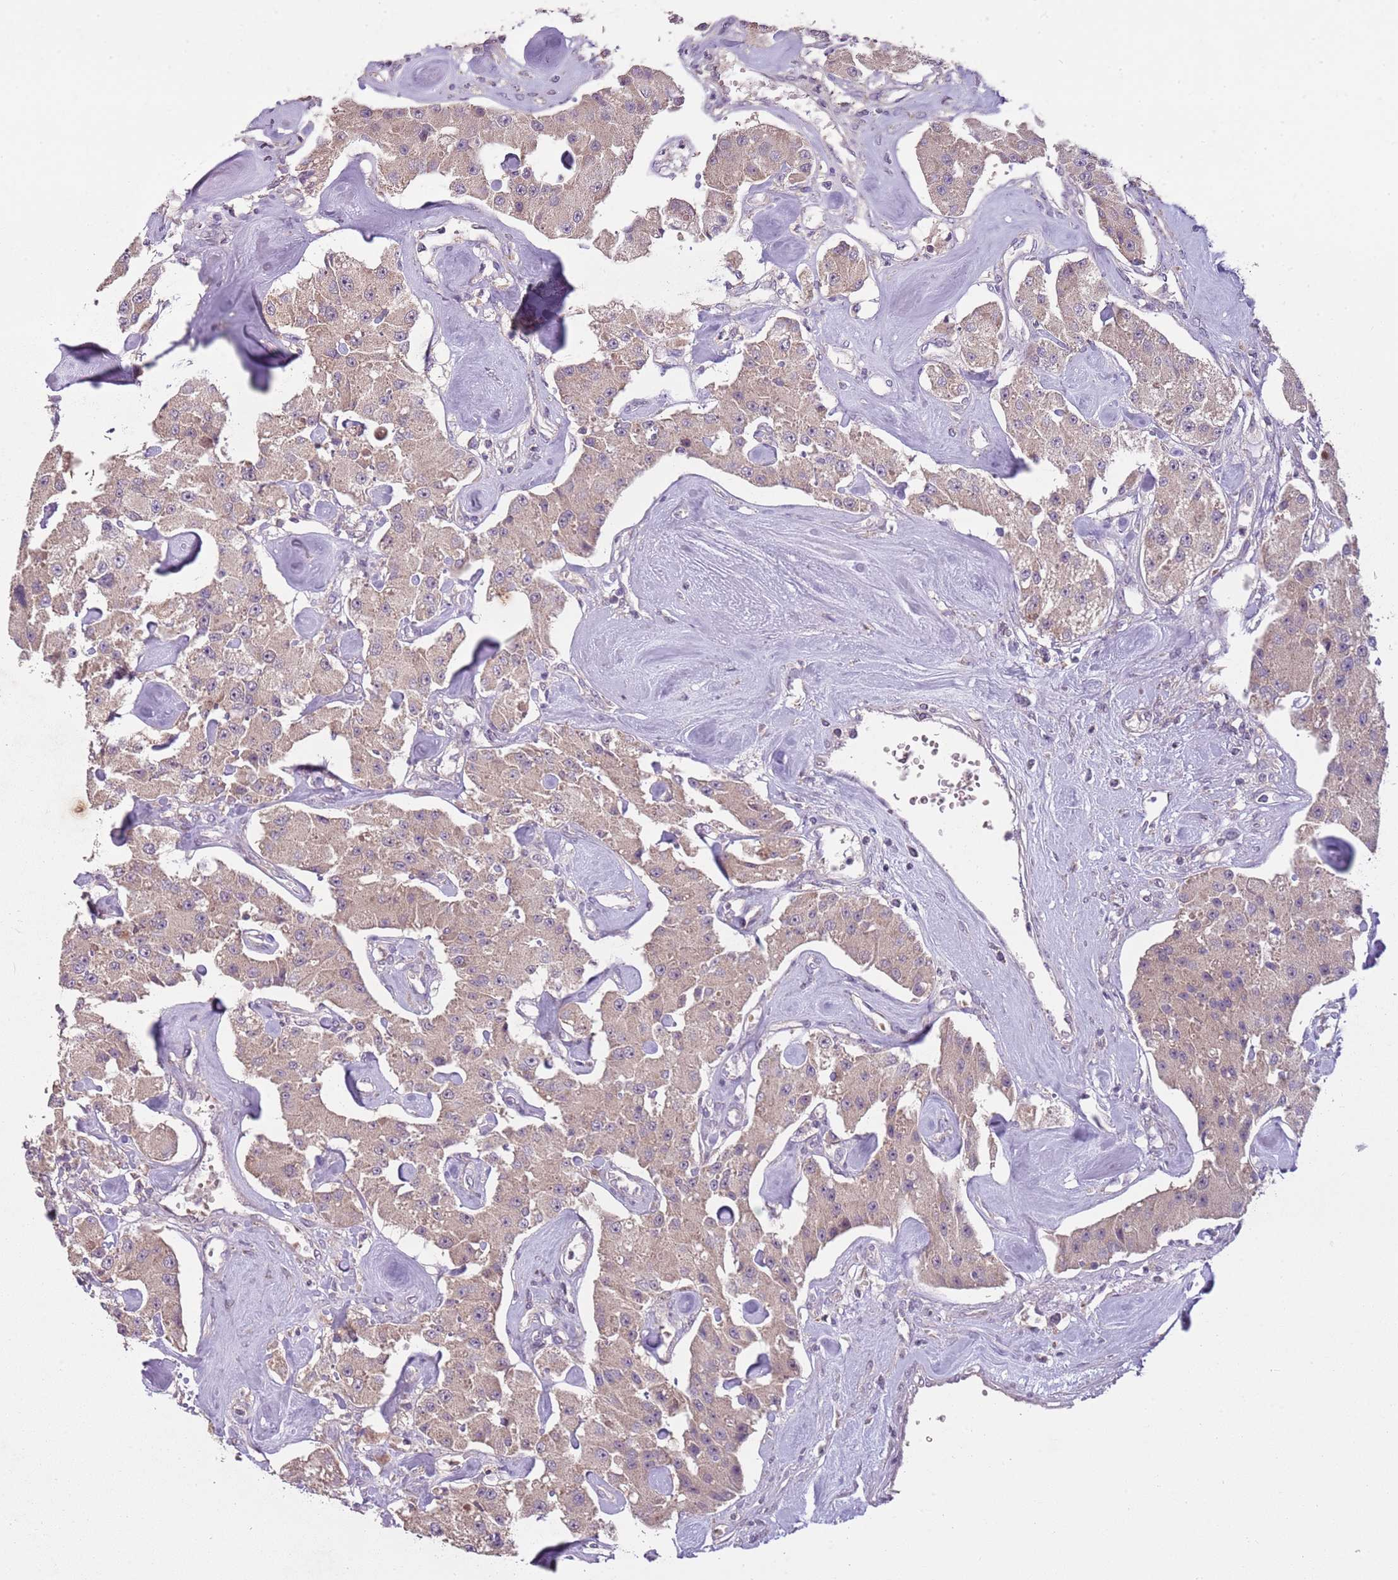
{"staining": {"intensity": "weak", "quantity": ">75%", "location": "cytoplasmic/membranous"}, "tissue": "carcinoid", "cell_type": "Tumor cells", "image_type": "cancer", "snomed": [{"axis": "morphology", "description": "Carcinoid, malignant, NOS"}, {"axis": "topography", "description": "Pancreas"}], "caption": "A high-resolution micrograph shows IHC staining of malignant carcinoid, which exhibits weak cytoplasmic/membranous positivity in approximately >75% of tumor cells.", "gene": "TEKT4", "patient": {"sex": "male", "age": 41}}